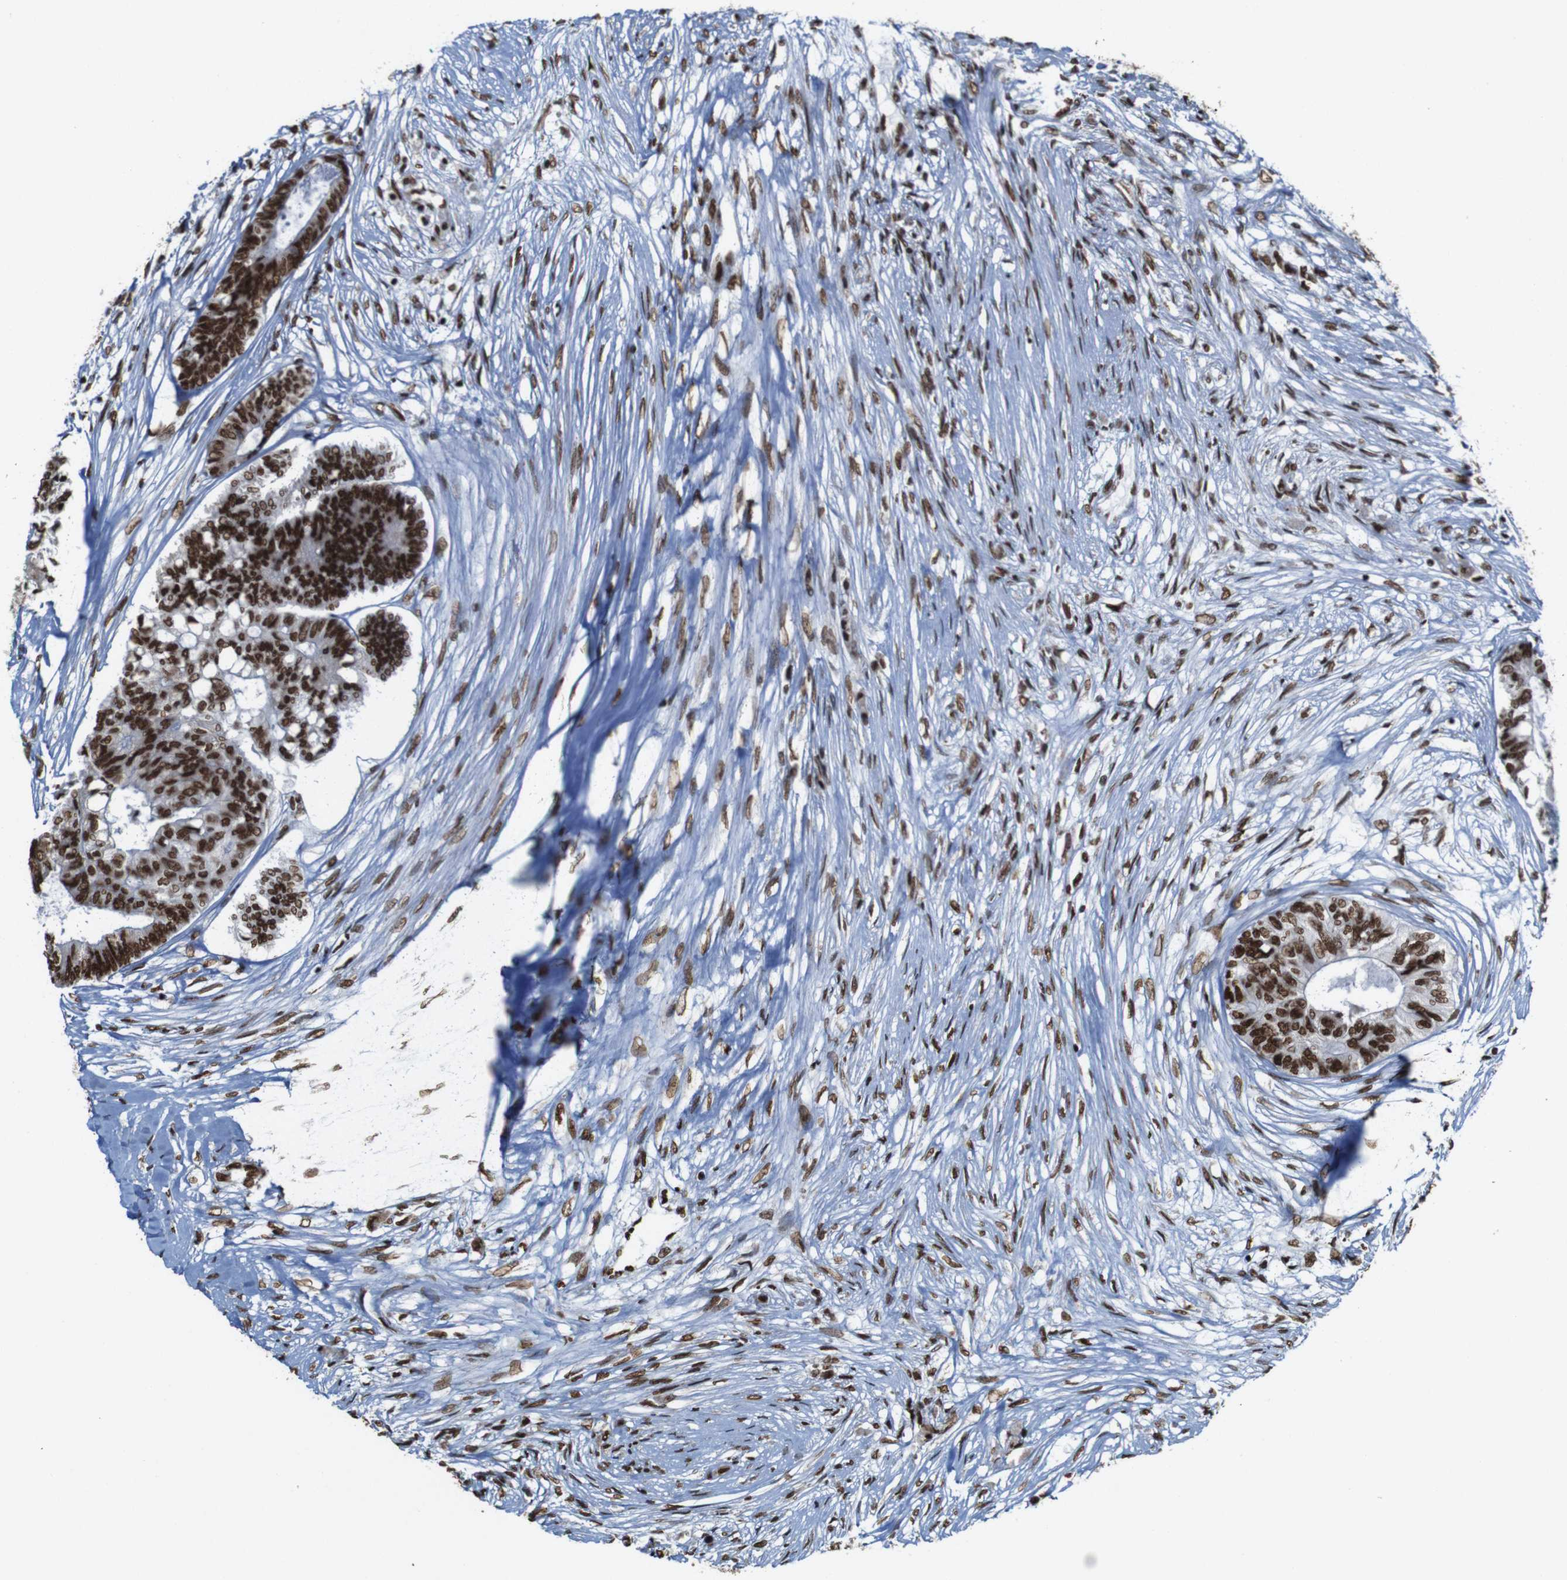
{"staining": {"intensity": "strong", "quantity": ">75%", "location": "nuclear"}, "tissue": "colorectal cancer", "cell_type": "Tumor cells", "image_type": "cancer", "snomed": [{"axis": "morphology", "description": "Adenocarcinoma, NOS"}, {"axis": "topography", "description": "Rectum"}], "caption": "Immunohistochemistry (IHC) image of colorectal cancer stained for a protein (brown), which shows high levels of strong nuclear positivity in approximately >75% of tumor cells.", "gene": "ROMO1", "patient": {"sex": "male", "age": 63}}